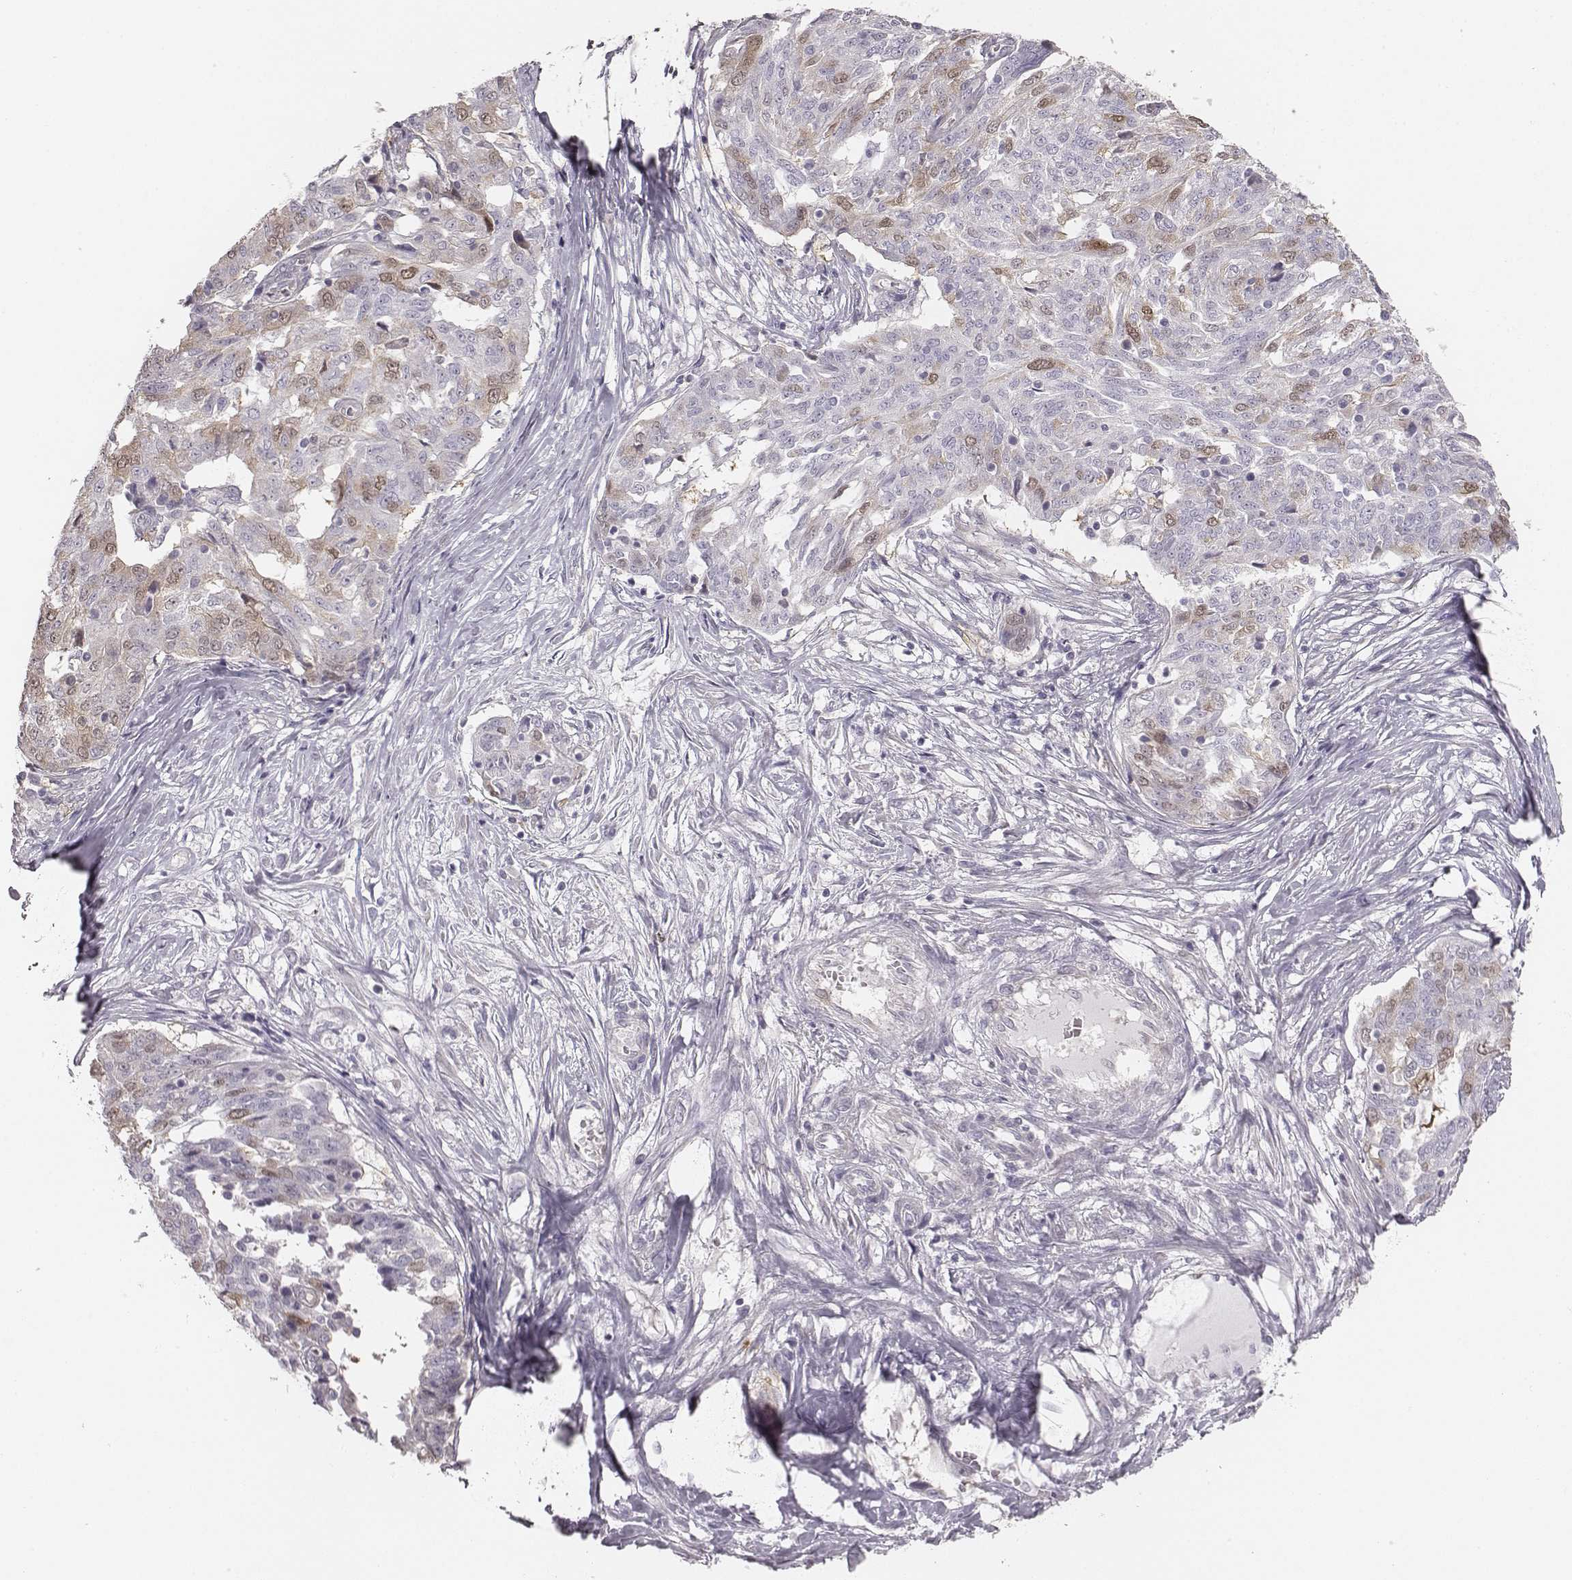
{"staining": {"intensity": "weak", "quantity": "<25%", "location": "nuclear"}, "tissue": "ovarian cancer", "cell_type": "Tumor cells", "image_type": "cancer", "snomed": [{"axis": "morphology", "description": "Cystadenocarcinoma, serous, NOS"}, {"axis": "topography", "description": "Ovary"}], "caption": "Tumor cells are negative for brown protein staining in ovarian cancer (serous cystadenocarcinoma).", "gene": "PBK", "patient": {"sex": "female", "age": 67}}